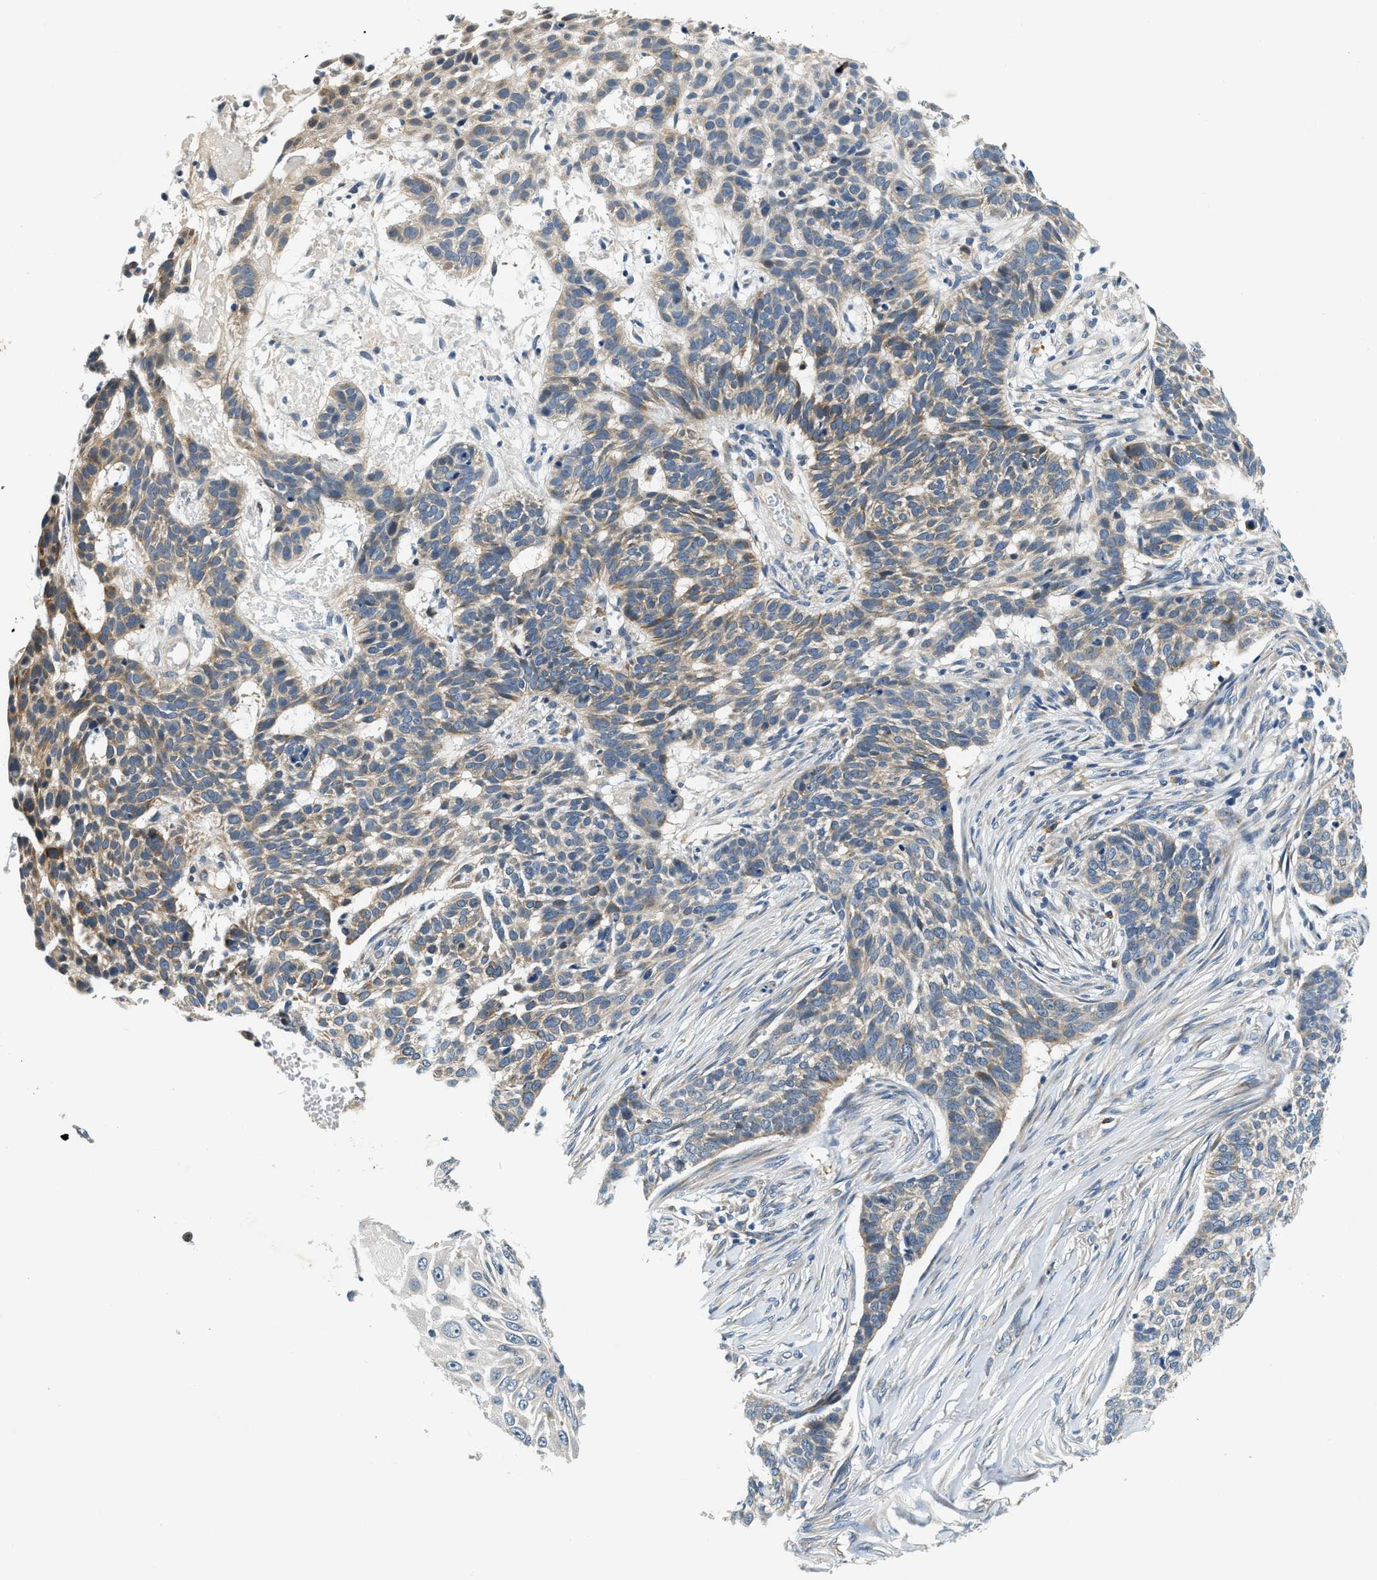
{"staining": {"intensity": "weak", "quantity": ">75%", "location": "cytoplasmic/membranous"}, "tissue": "skin cancer", "cell_type": "Tumor cells", "image_type": "cancer", "snomed": [{"axis": "morphology", "description": "Basal cell carcinoma"}, {"axis": "topography", "description": "Skin"}], "caption": "Immunohistochemistry (DAB (3,3'-diaminobenzidine)) staining of human skin cancer (basal cell carcinoma) shows weak cytoplasmic/membranous protein staining in about >75% of tumor cells.", "gene": "YAE1", "patient": {"sex": "male", "age": 85}}